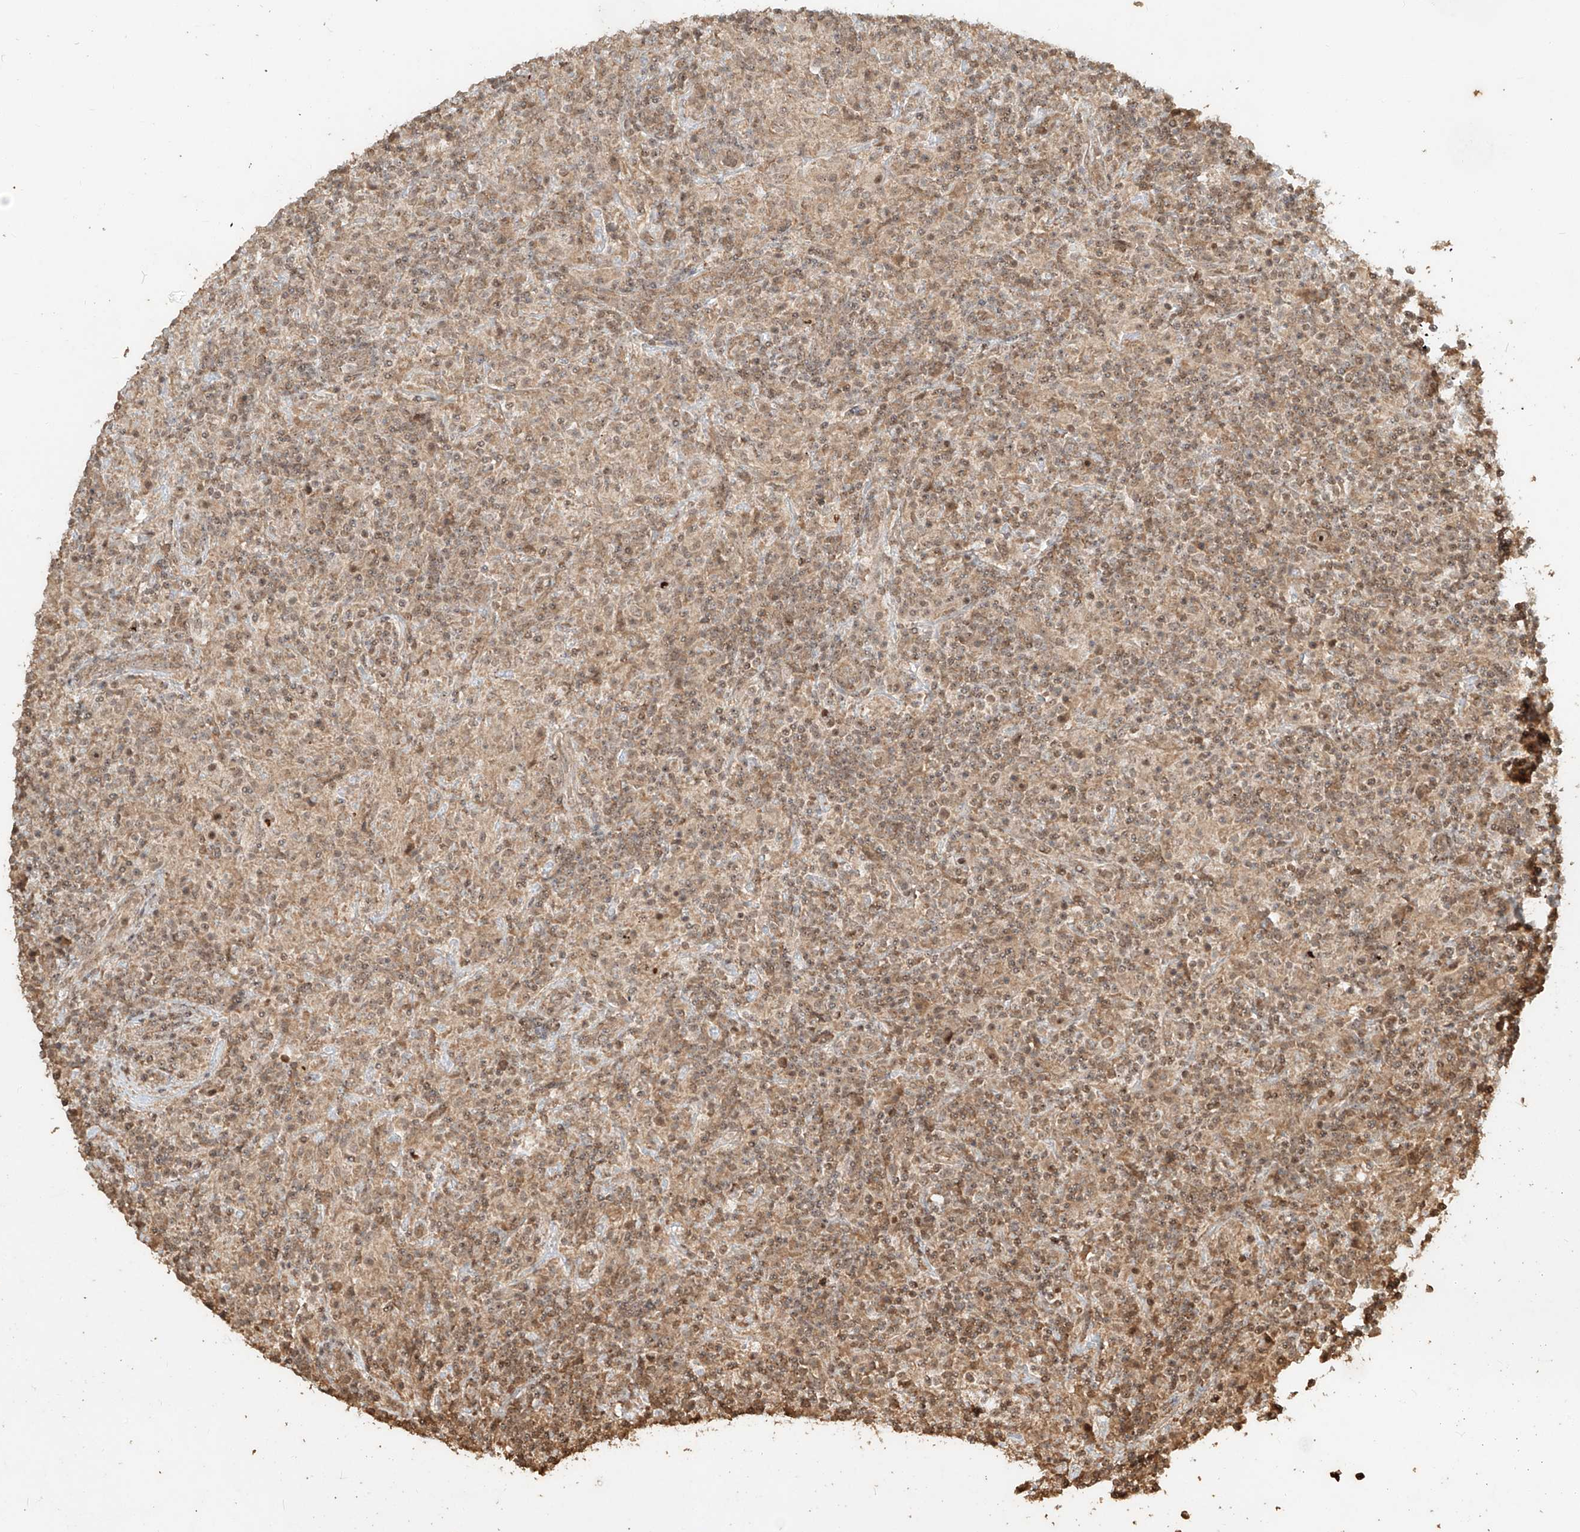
{"staining": {"intensity": "moderate", "quantity": "<25%", "location": "cytoplasmic/membranous,nuclear"}, "tissue": "lymphoma", "cell_type": "Tumor cells", "image_type": "cancer", "snomed": [{"axis": "morphology", "description": "Hodgkin's disease, NOS"}, {"axis": "topography", "description": "Lymph node"}], "caption": "Moderate cytoplasmic/membranous and nuclear protein staining is present in about <25% of tumor cells in lymphoma. (brown staining indicates protein expression, while blue staining denotes nuclei).", "gene": "ZNF660", "patient": {"sex": "male", "age": 70}}